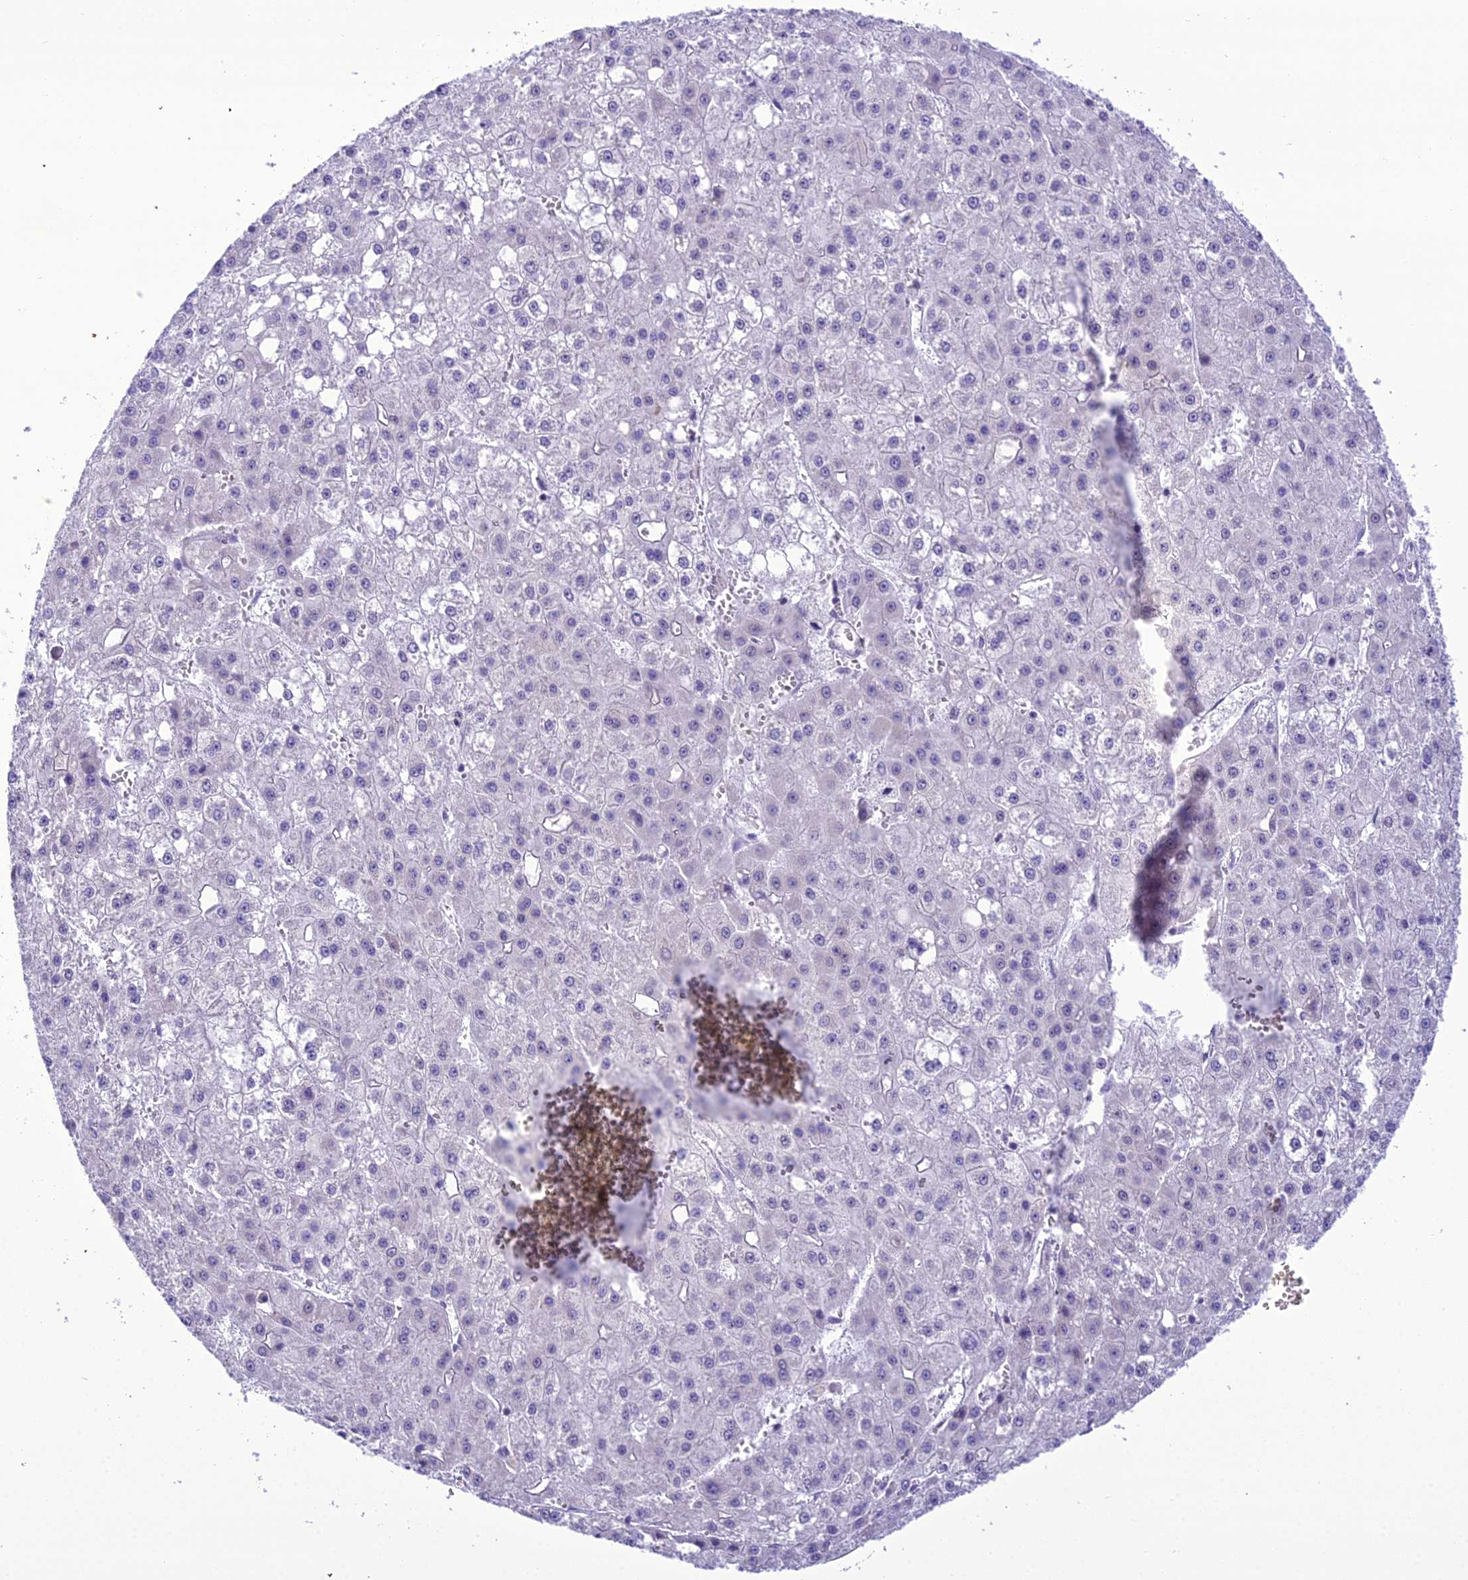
{"staining": {"intensity": "negative", "quantity": "none", "location": "none"}, "tissue": "liver cancer", "cell_type": "Tumor cells", "image_type": "cancer", "snomed": [{"axis": "morphology", "description": "Carcinoma, Hepatocellular, NOS"}, {"axis": "topography", "description": "Liver"}], "caption": "Immunohistochemical staining of human liver hepatocellular carcinoma displays no significant expression in tumor cells.", "gene": "B9D2", "patient": {"sex": "male", "age": 47}}